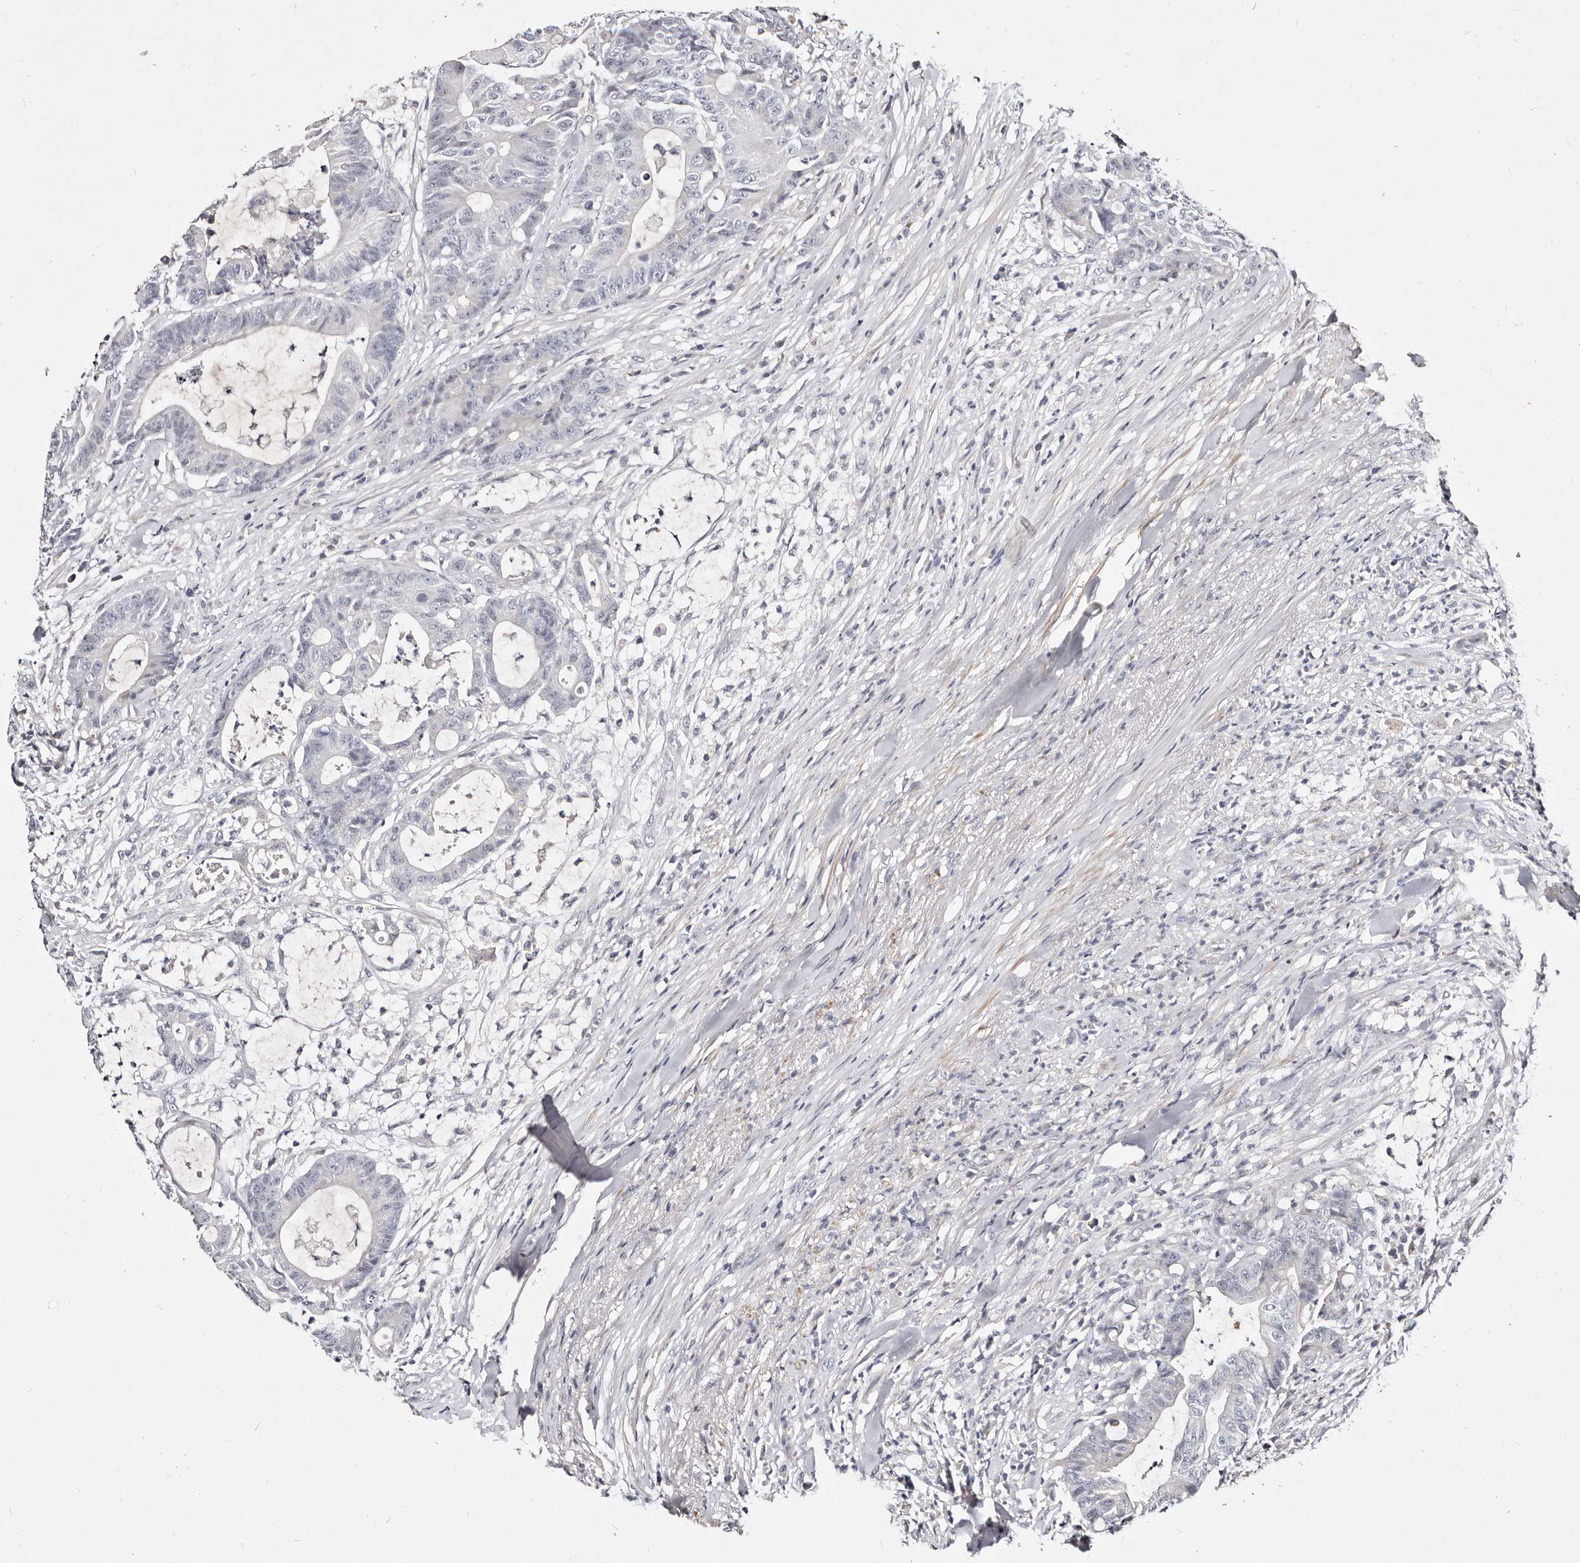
{"staining": {"intensity": "negative", "quantity": "none", "location": "none"}, "tissue": "colorectal cancer", "cell_type": "Tumor cells", "image_type": "cancer", "snomed": [{"axis": "morphology", "description": "Adenocarcinoma, NOS"}, {"axis": "topography", "description": "Colon"}], "caption": "Tumor cells show no significant staining in colorectal cancer.", "gene": "MRPS33", "patient": {"sex": "female", "age": 84}}